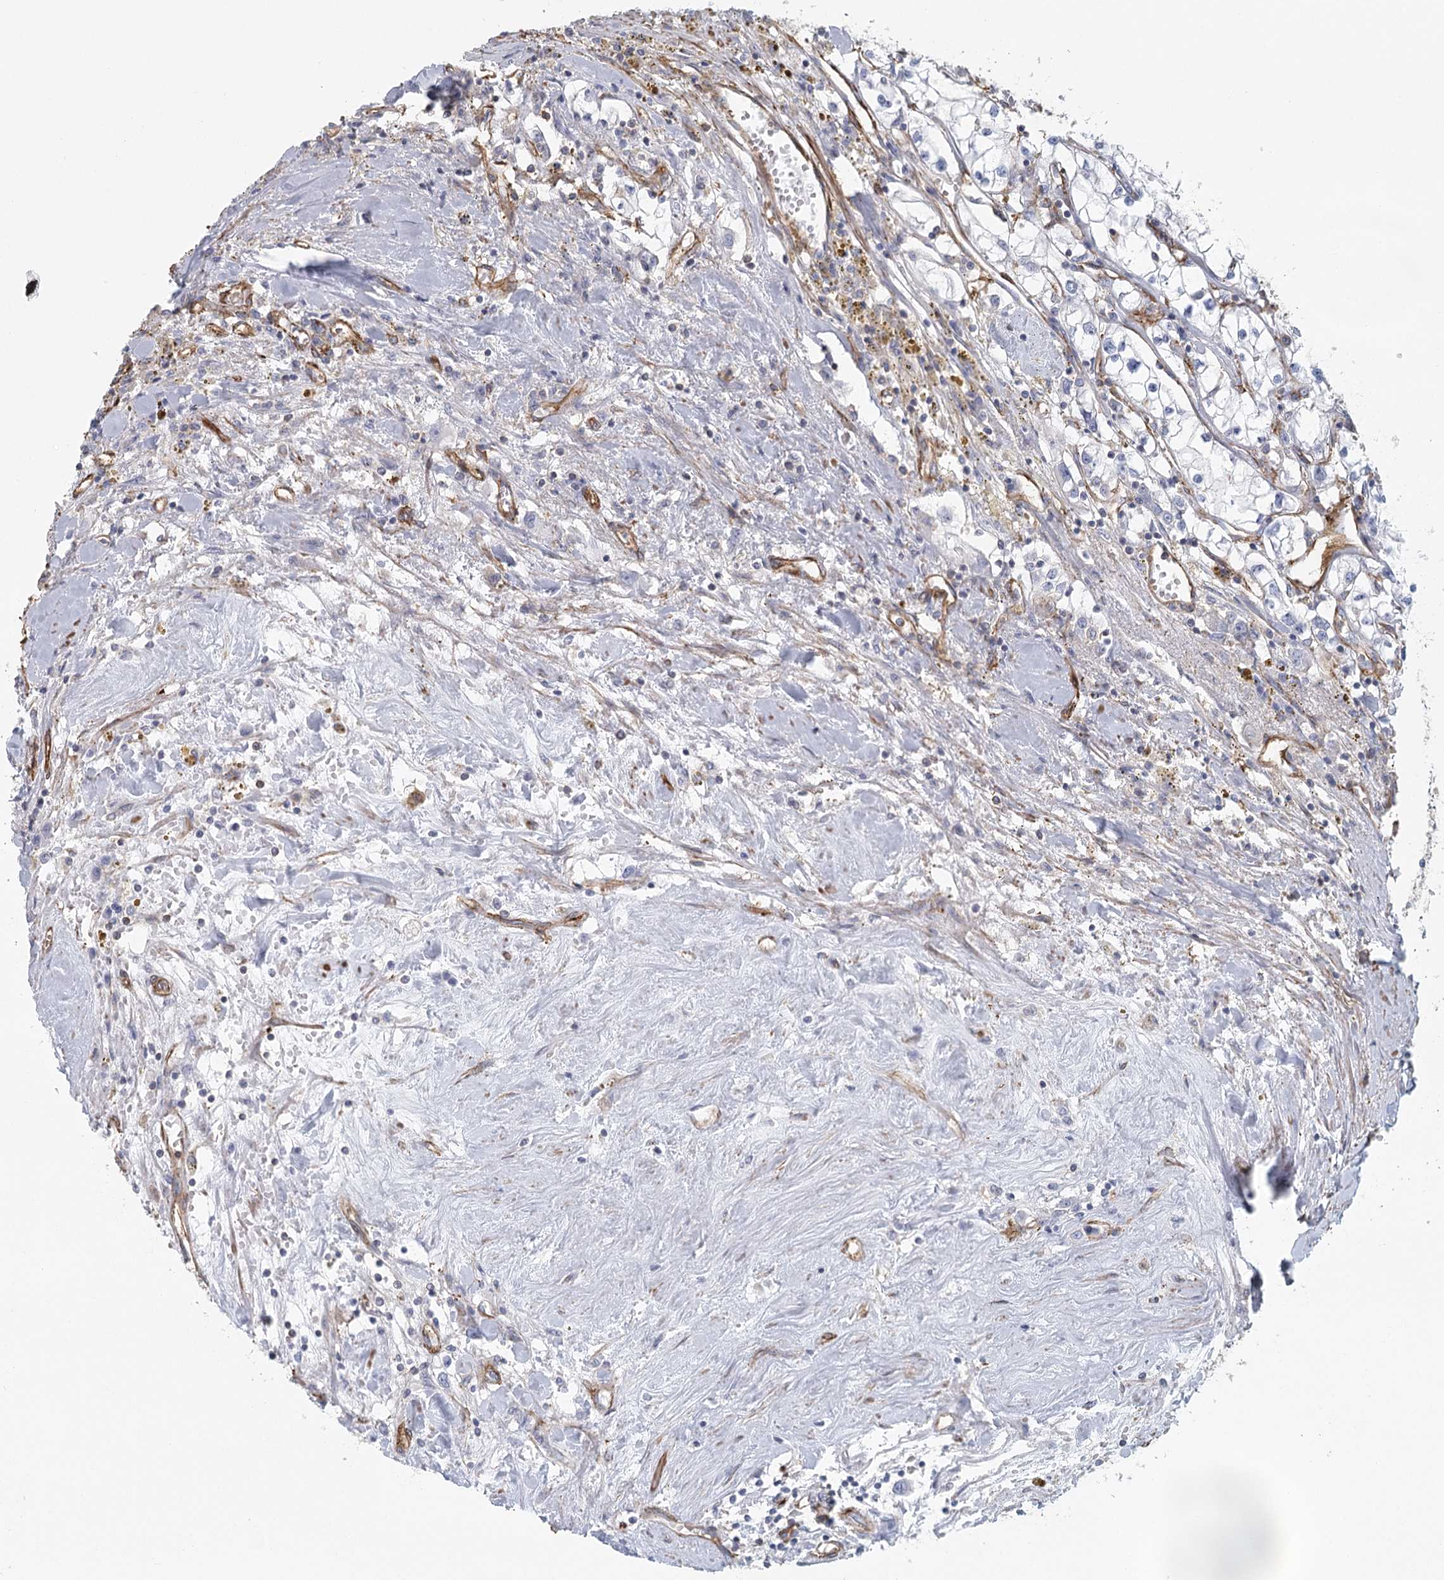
{"staining": {"intensity": "negative", "quantity": "none", "location": "none"}, "tissue": "renal cancer", "cell_type": "Tumor cells", "image_type": "cancer", "snomed": [{"axis": "morphology", "description": "Adenocarcinoma, NOS"}, {"axis": "topography", "description": "Kidney"}], "caption": "High magnification brightfield microscopy of renal adenocarcinoma stained with DAB (brown) and counterstained with hematoxylin (blue): tumor cells show no significant positivity.", "gene": "IFT46", "patient": {"sex": "male", "age": 56}}